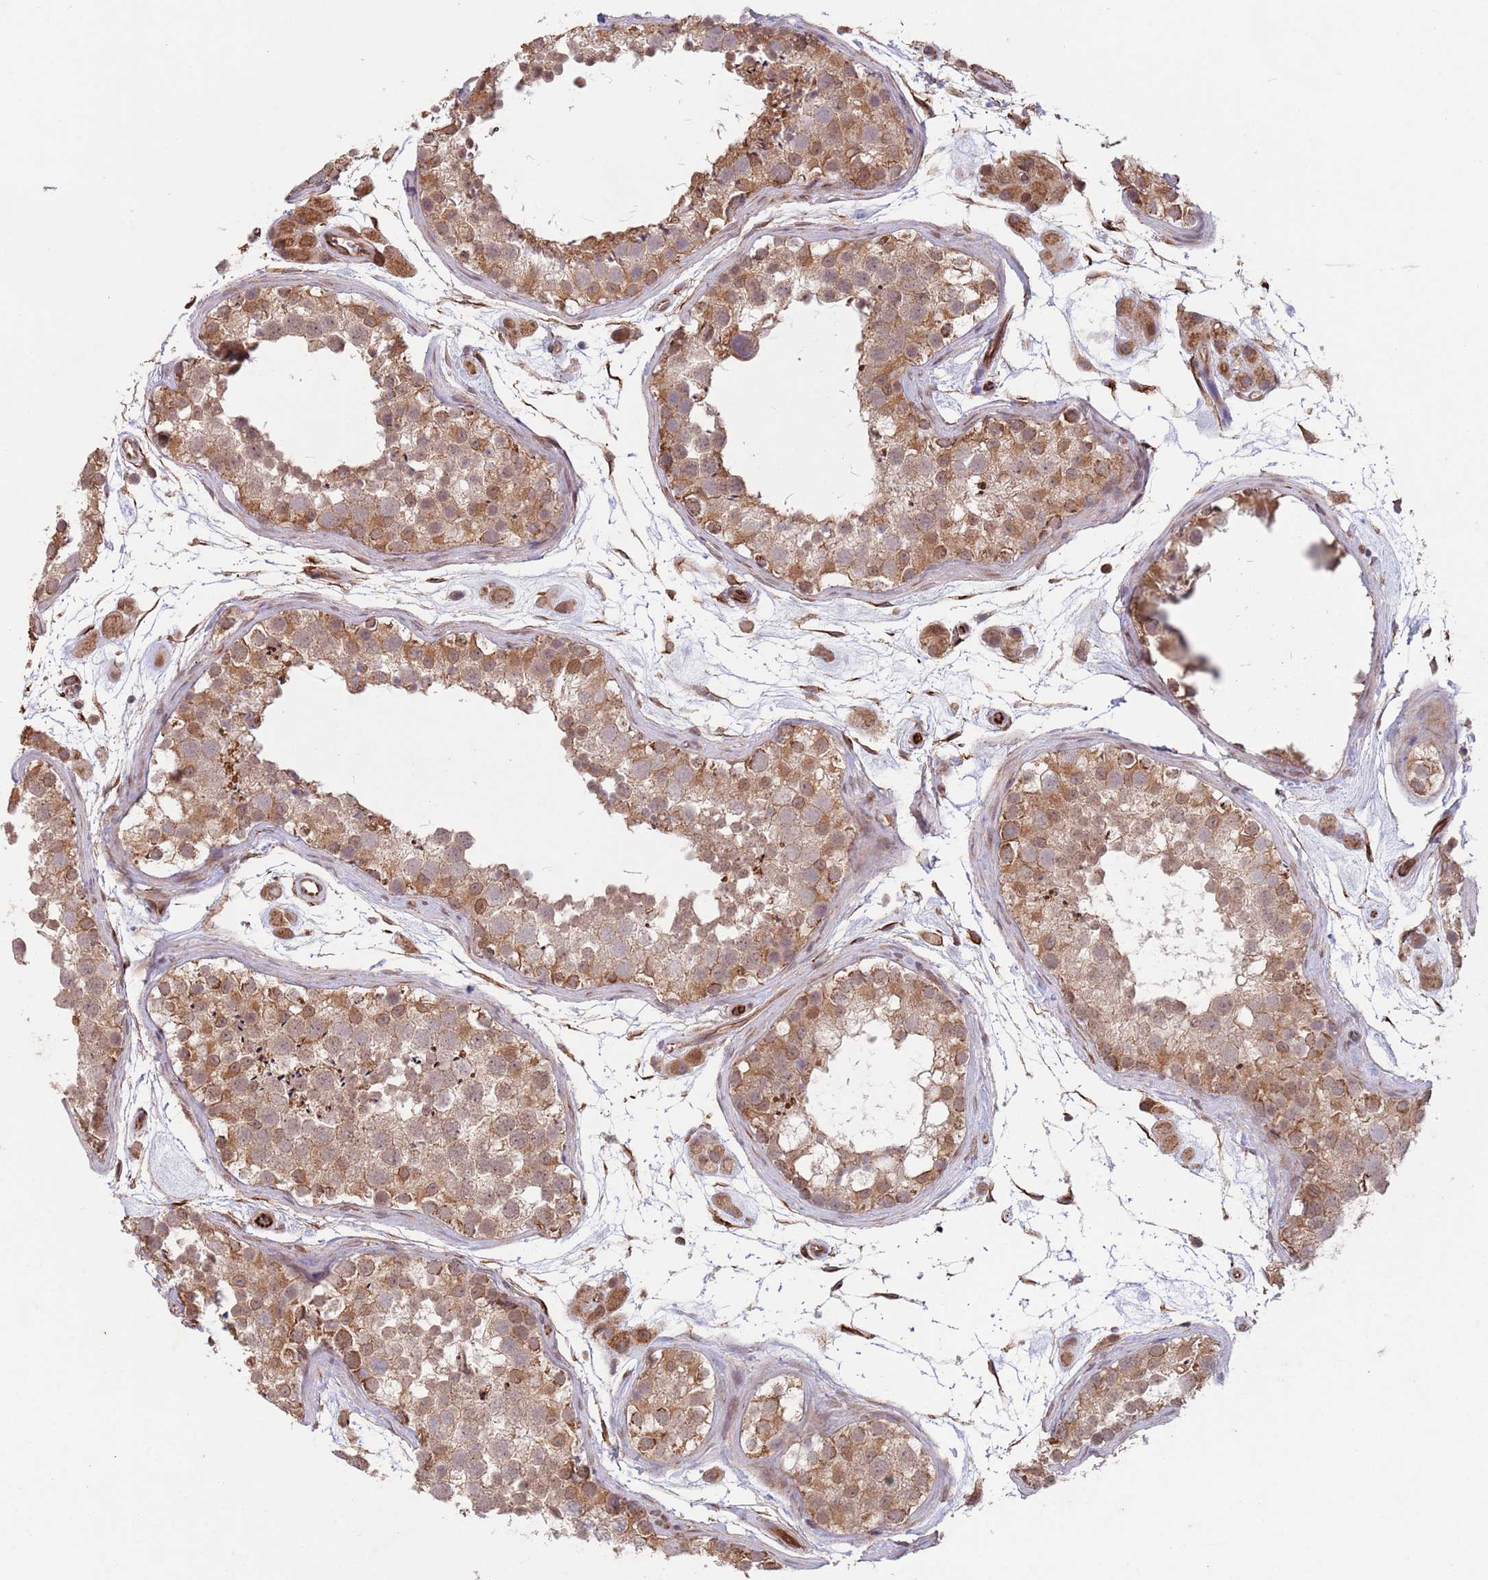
{"staining": {"intensity": "moderate", "quantity": "25%-75%", "location": "cytoplasmic/membranous,nuclear"}, "tissue": "testis", "cell_type": "Cells in seminiferous ducts", "image_type": "normal", "snomed": [{"axis": "morphology", "description": "Normal tissue, NOS"}, {"axis": "topography", "description": "Testis"}], "caption": "The micrograph exhibits immunohistochemical staining of benign testis. There is moderate cytoplasmic/membranous,nuclear positivity is seen in about 25%-75% of cells in seminiferous ducts. Using DAB (3,3'-diaminobenzidine) (brown) and hematoxylin (blue) stains, captured at high magnification using brightfield microscopy.", "gene": "CHD9", "patient": {"sex": "male", "age": 41}}